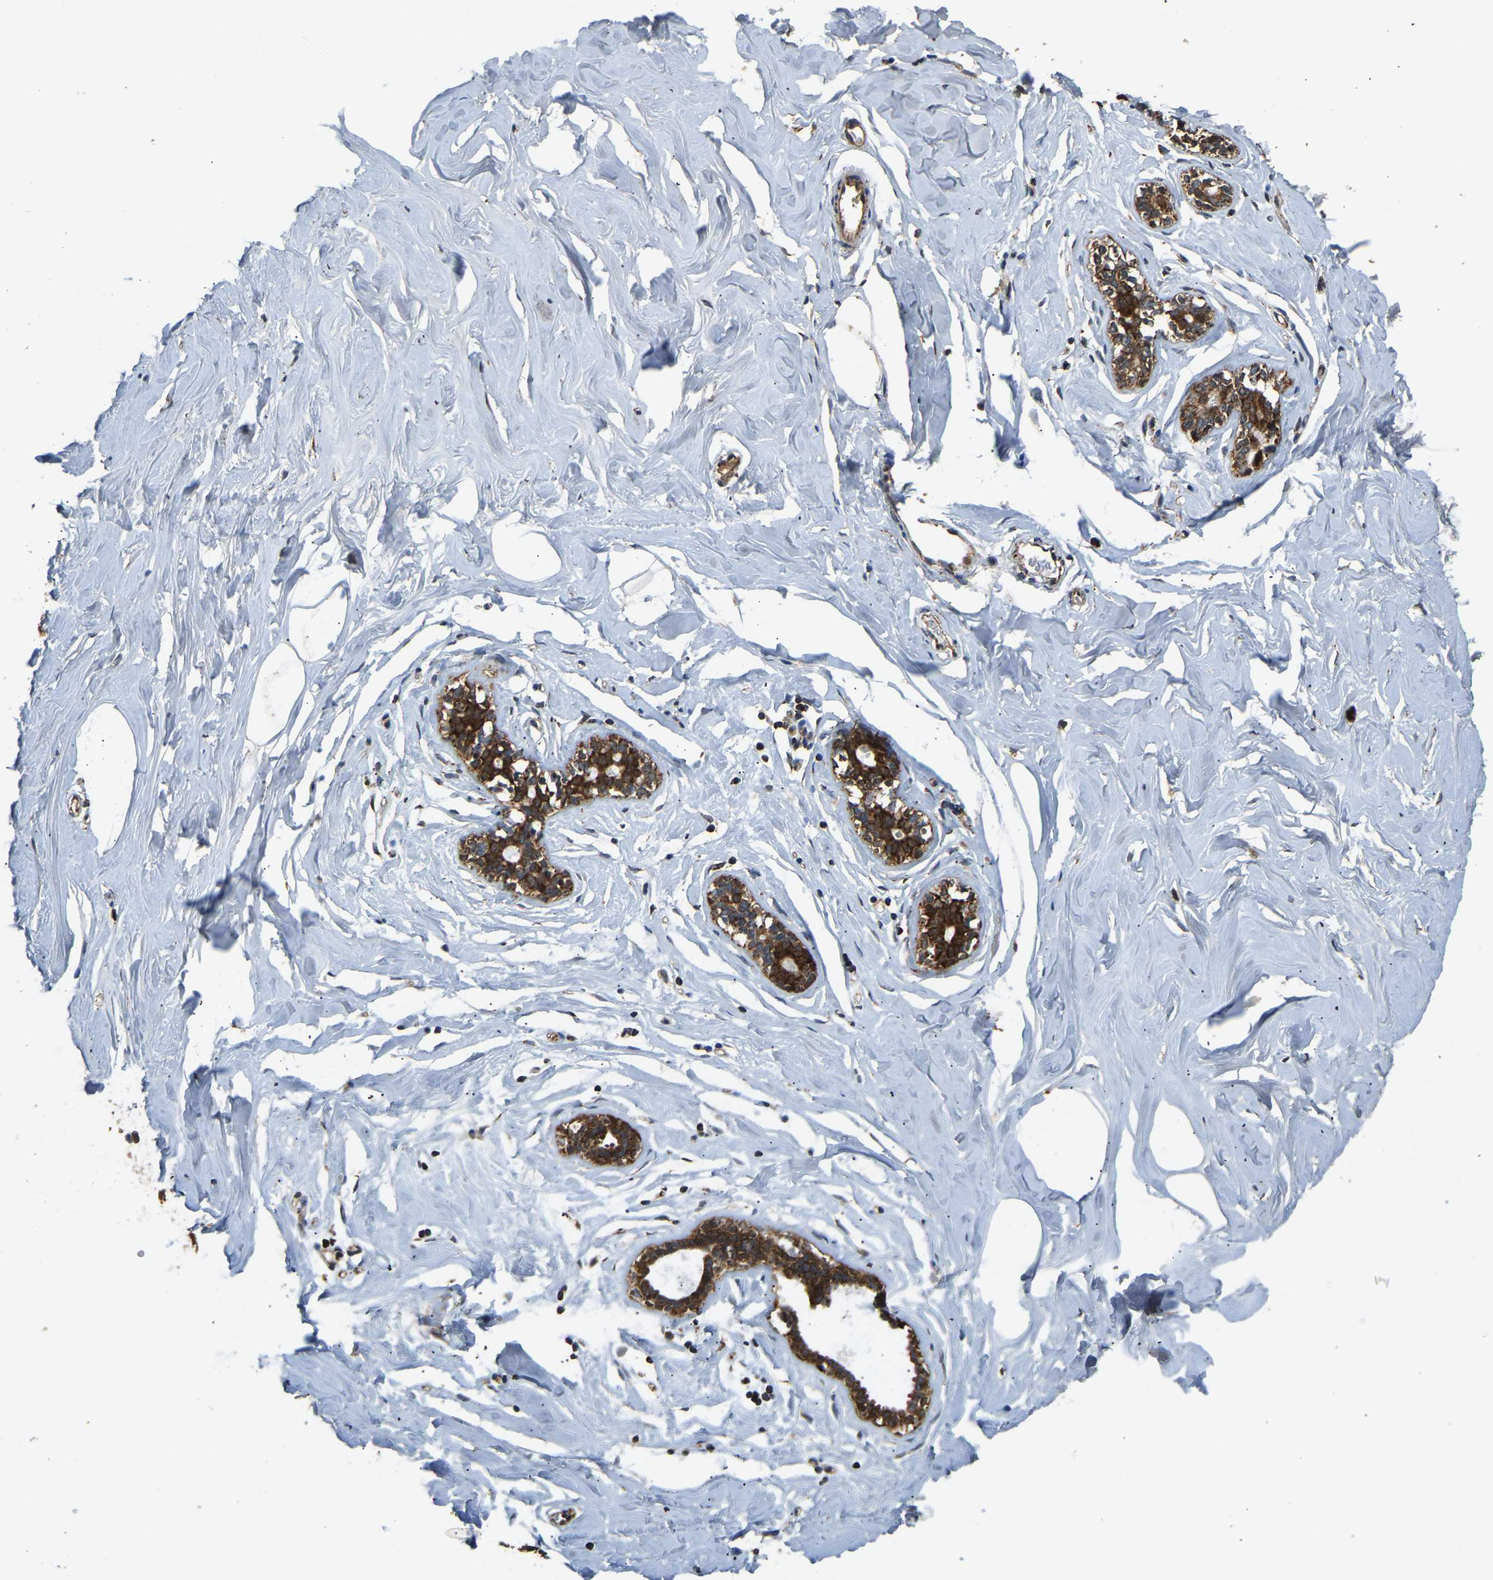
{"staining": {"intensity": "moderate", "quantity": ">75%", "location": "cytoplasmic/membranous"}, "tissue": "adipose tissue", "cell_type": "Adipocytes", "image_type": "normal", "snomed": [{"axis": "morphology", "description": "Normal tissue, NOS"}, {"axis": "morphology", "description": "Fibrosis, NOS"}, {"axis": "topography", "description": "Breast"}, {"axis": "topography", "description": "Adipose tissue"}], "caption": "Normal adipose tissue demonstrates moderate cytoplasmic/membranous positivity in approximately >75% of adipocytes.", "gene": "TUFM", "patient": {"sex": "female", "age": 39}}